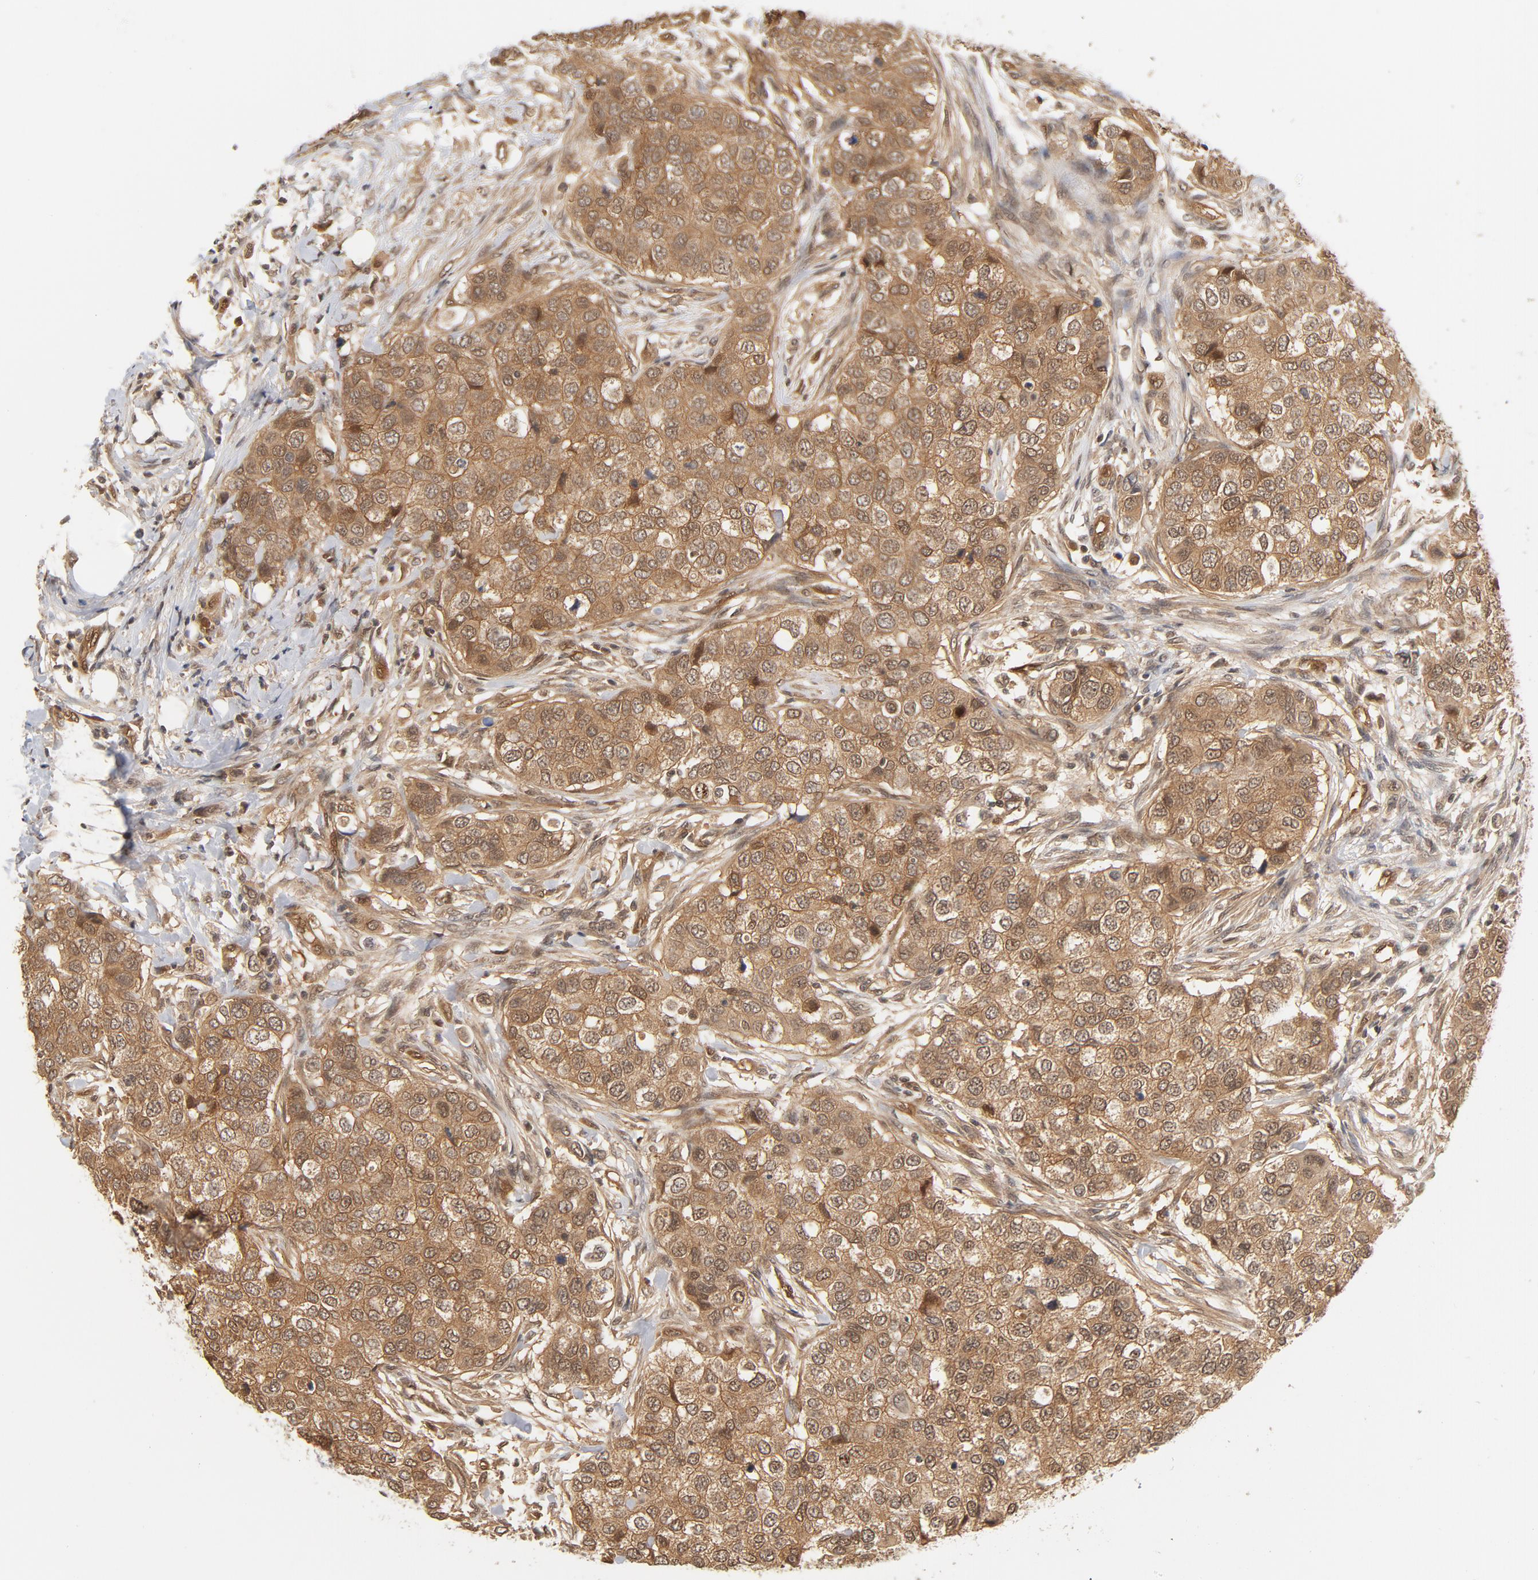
{"staining": {"intensity": "moderate", "quantity": ">75%", "location": "cytoplasmic/membranous"}, "tissue": "breast cancer", "cell_type": "Tumor cells", "image_type": "cancer", "snomed": [{"axis": "morphology", "description": "Normal tissue, NOS"}, {"axis": "morphology", "description": "Duct carcinoma"}, {"axis": "topography", "description": "Breast"}], "caption": "An IHC histopathology image of neoplastic tissue is shown. Protein staining in brown highlights moderate cytoplasmic/membranous positivity in invasive ductal carcinoma (breast) within tumor cells. Immunohistochemistry stains the protein of interest in brown and the nuclei are stained blue.", "gene": "CDC37", "patient": {"sex": "female", "age": 49}}